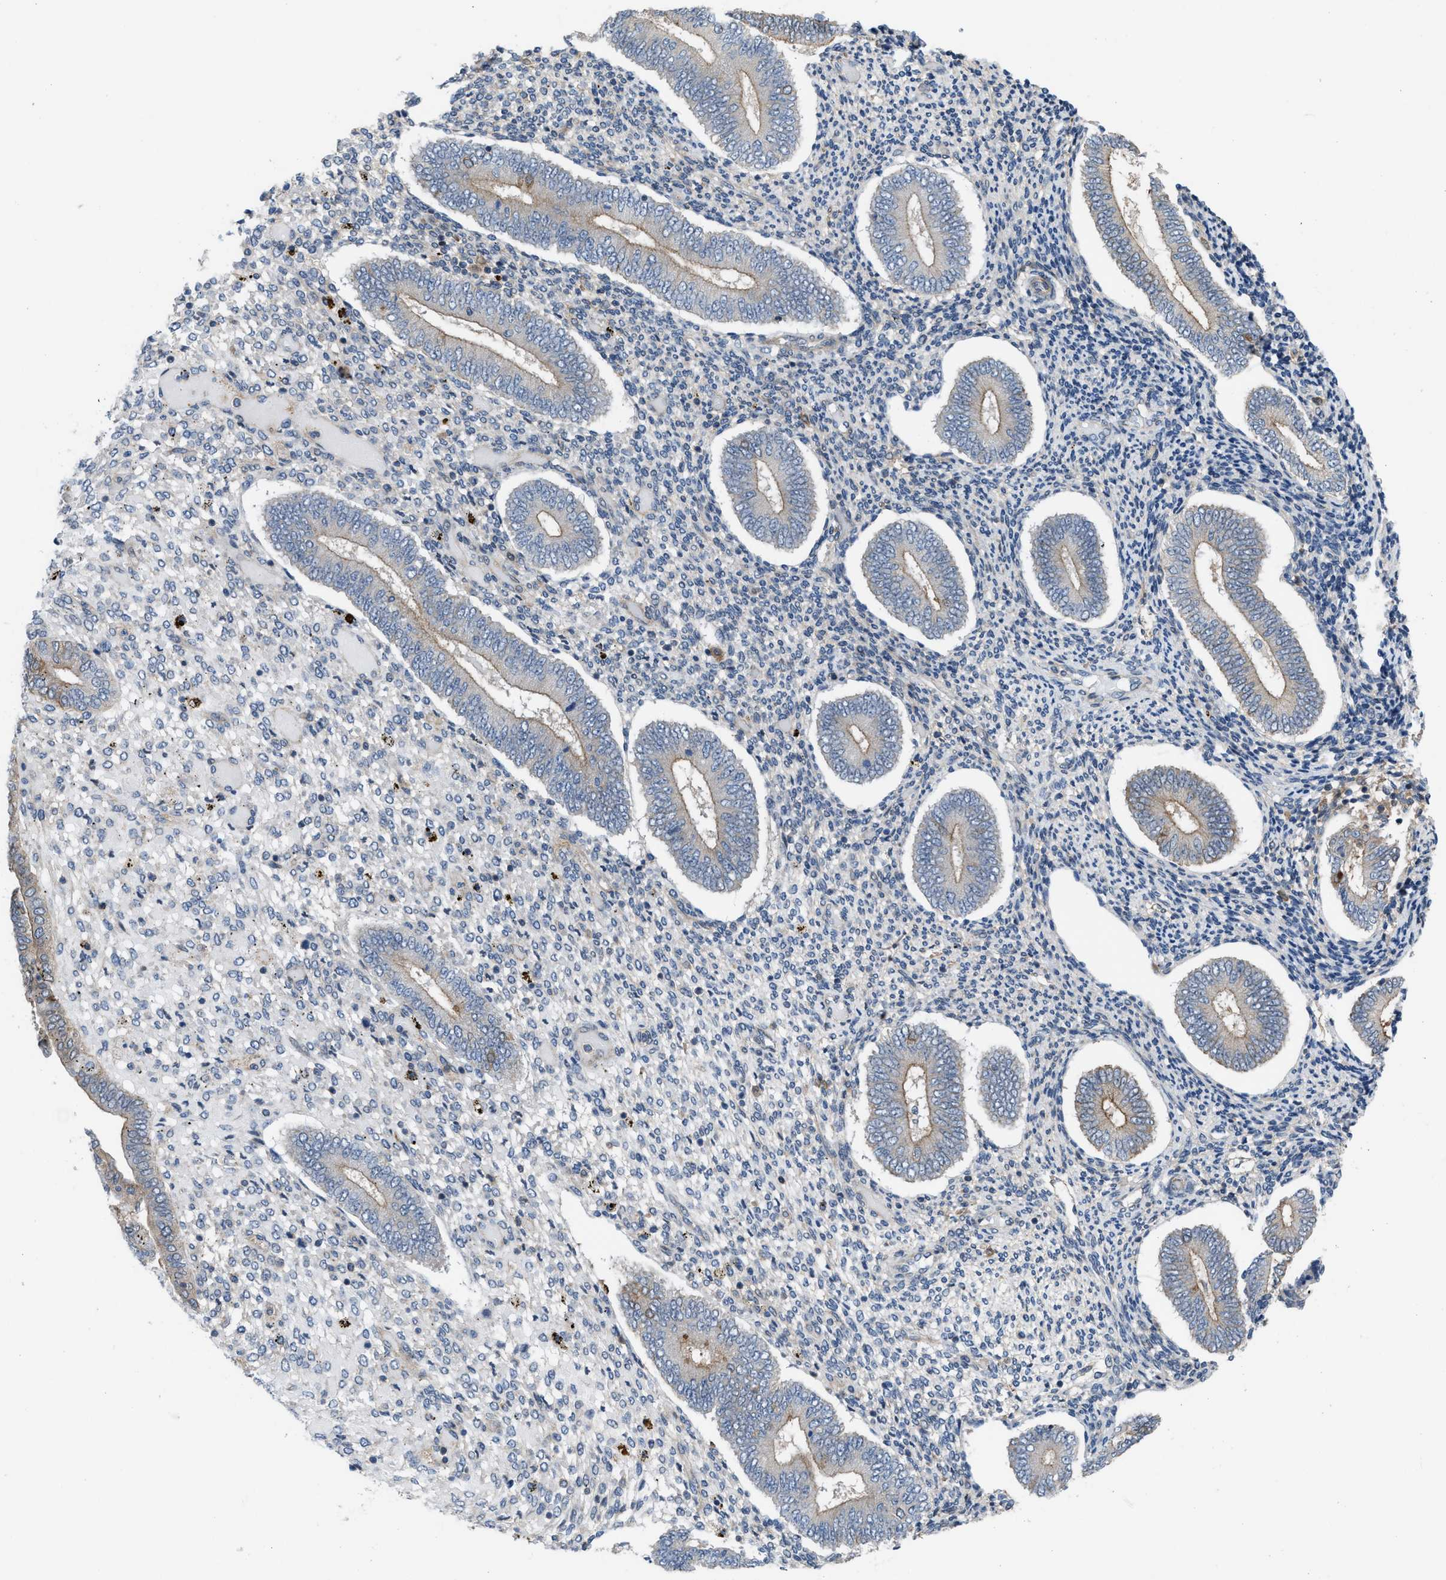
{"staining": {"intensity": "negative", "quantity": "none", "location": "none"}, "tissue": "endometrium", "cell_type": "Cells in endometrial stroma", "image_type": "normal", "snomed": [{"axis": "morphology", "description": "Normal tissue, NOS"}, {"axis": "topography", "description": "Endometrium"}], "caption": "The micrograph exhibits no significant positivity in cells in endometrial stroma of endometrium. (Stains: DAB immunohistochemistry (IHC) with hematoxylin counter stain, Microscopy: brightfield microscopy at high magnification).", "gene": "MYO18A", "patient": {"sex": "female", "age": 42}}